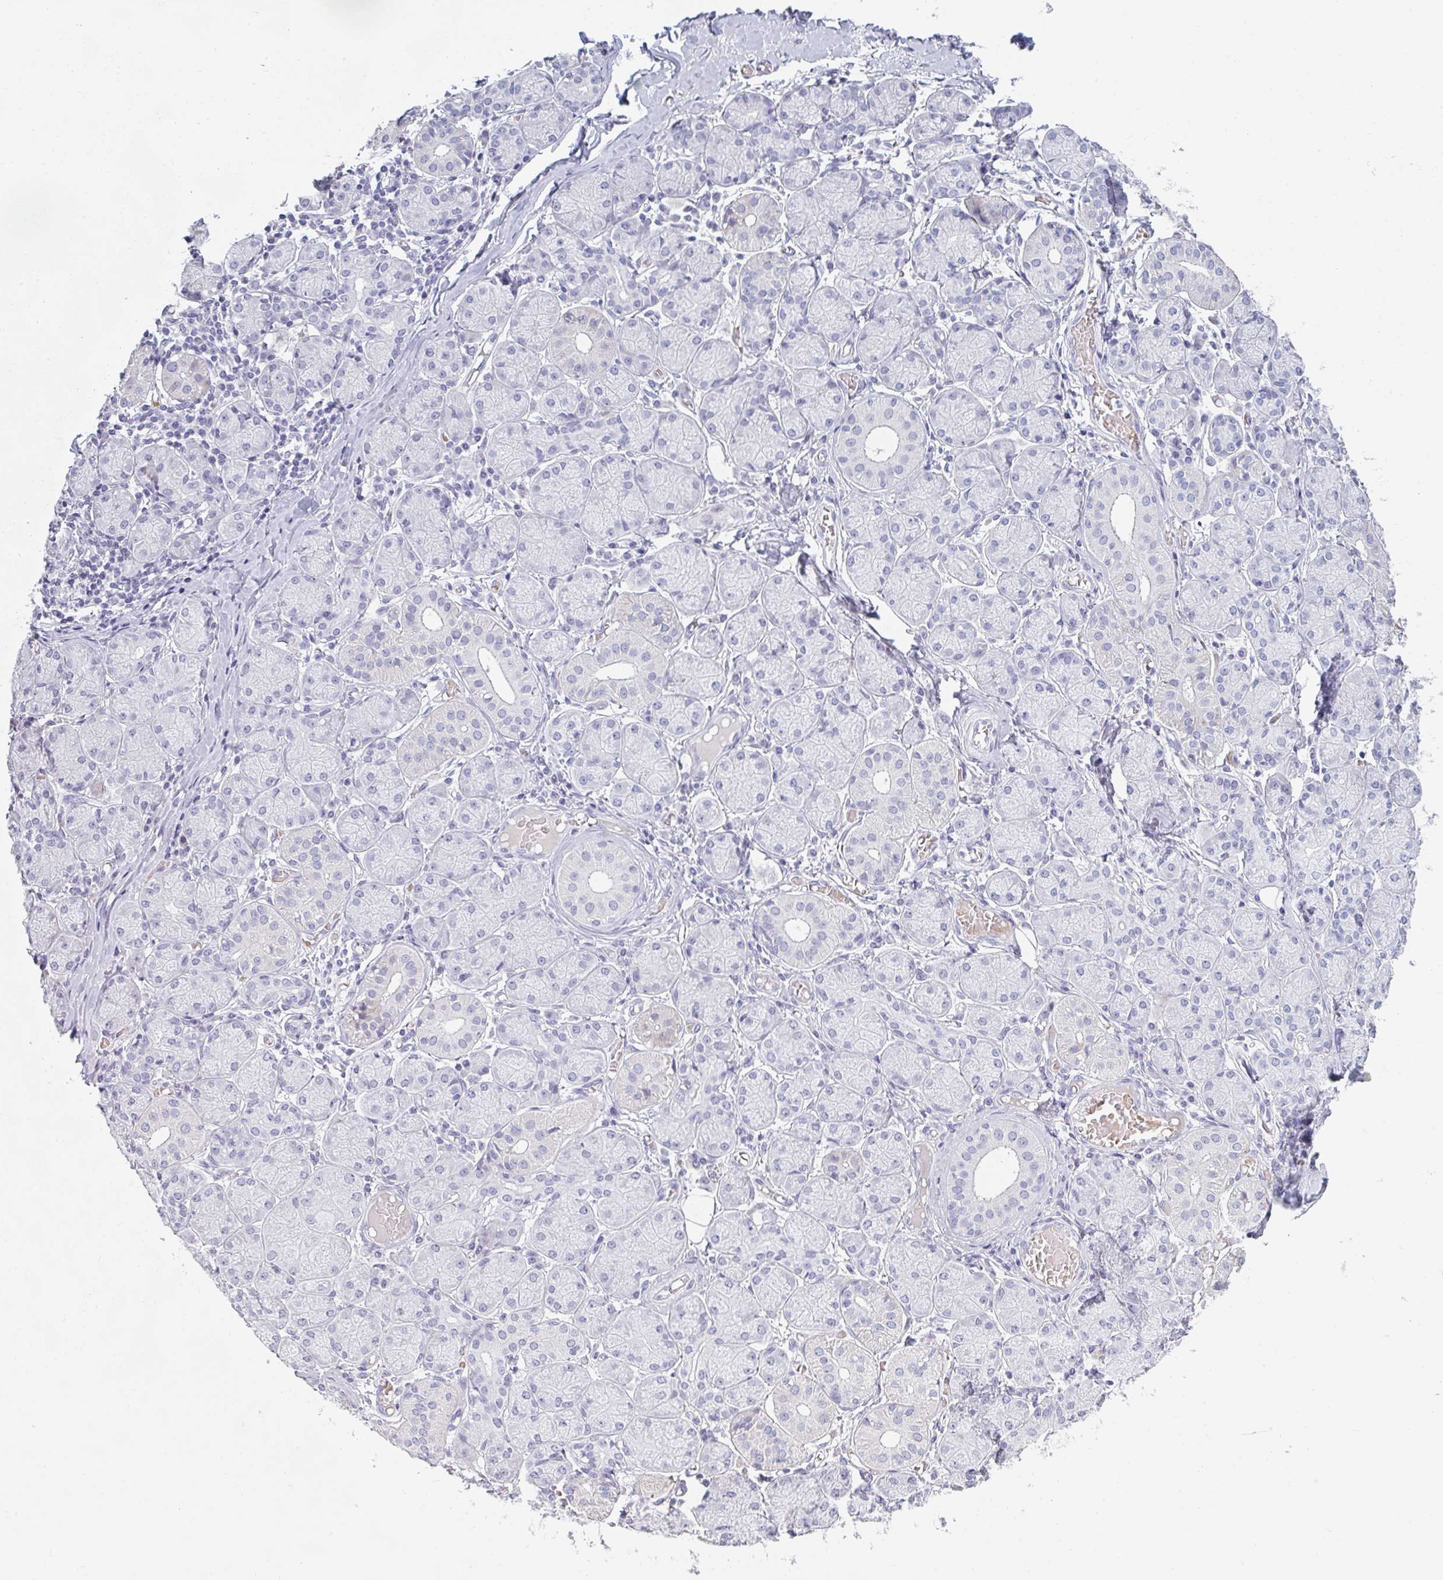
{"staining": {"intensity": "negative", "quantity": "none", "location": "none"}, "tissue": "salivary gland", "cell_type": "Glandular cells", "image_type": "normal", "snomed": [{"axis": "morphology", "description": "Normal tissue, NOS"}, {"axis": "topography", "description": "Salivary gland"}], "caption": "Immunohistochemistry photomicrograph of normal salivary gland: salivary gland stained with DAB (3,3'-diaminobenzidine) demonstrates no significant protein expression in glandular cells.", "gene": "NEU2", "patient": {"sex": "female", "age": 24}}